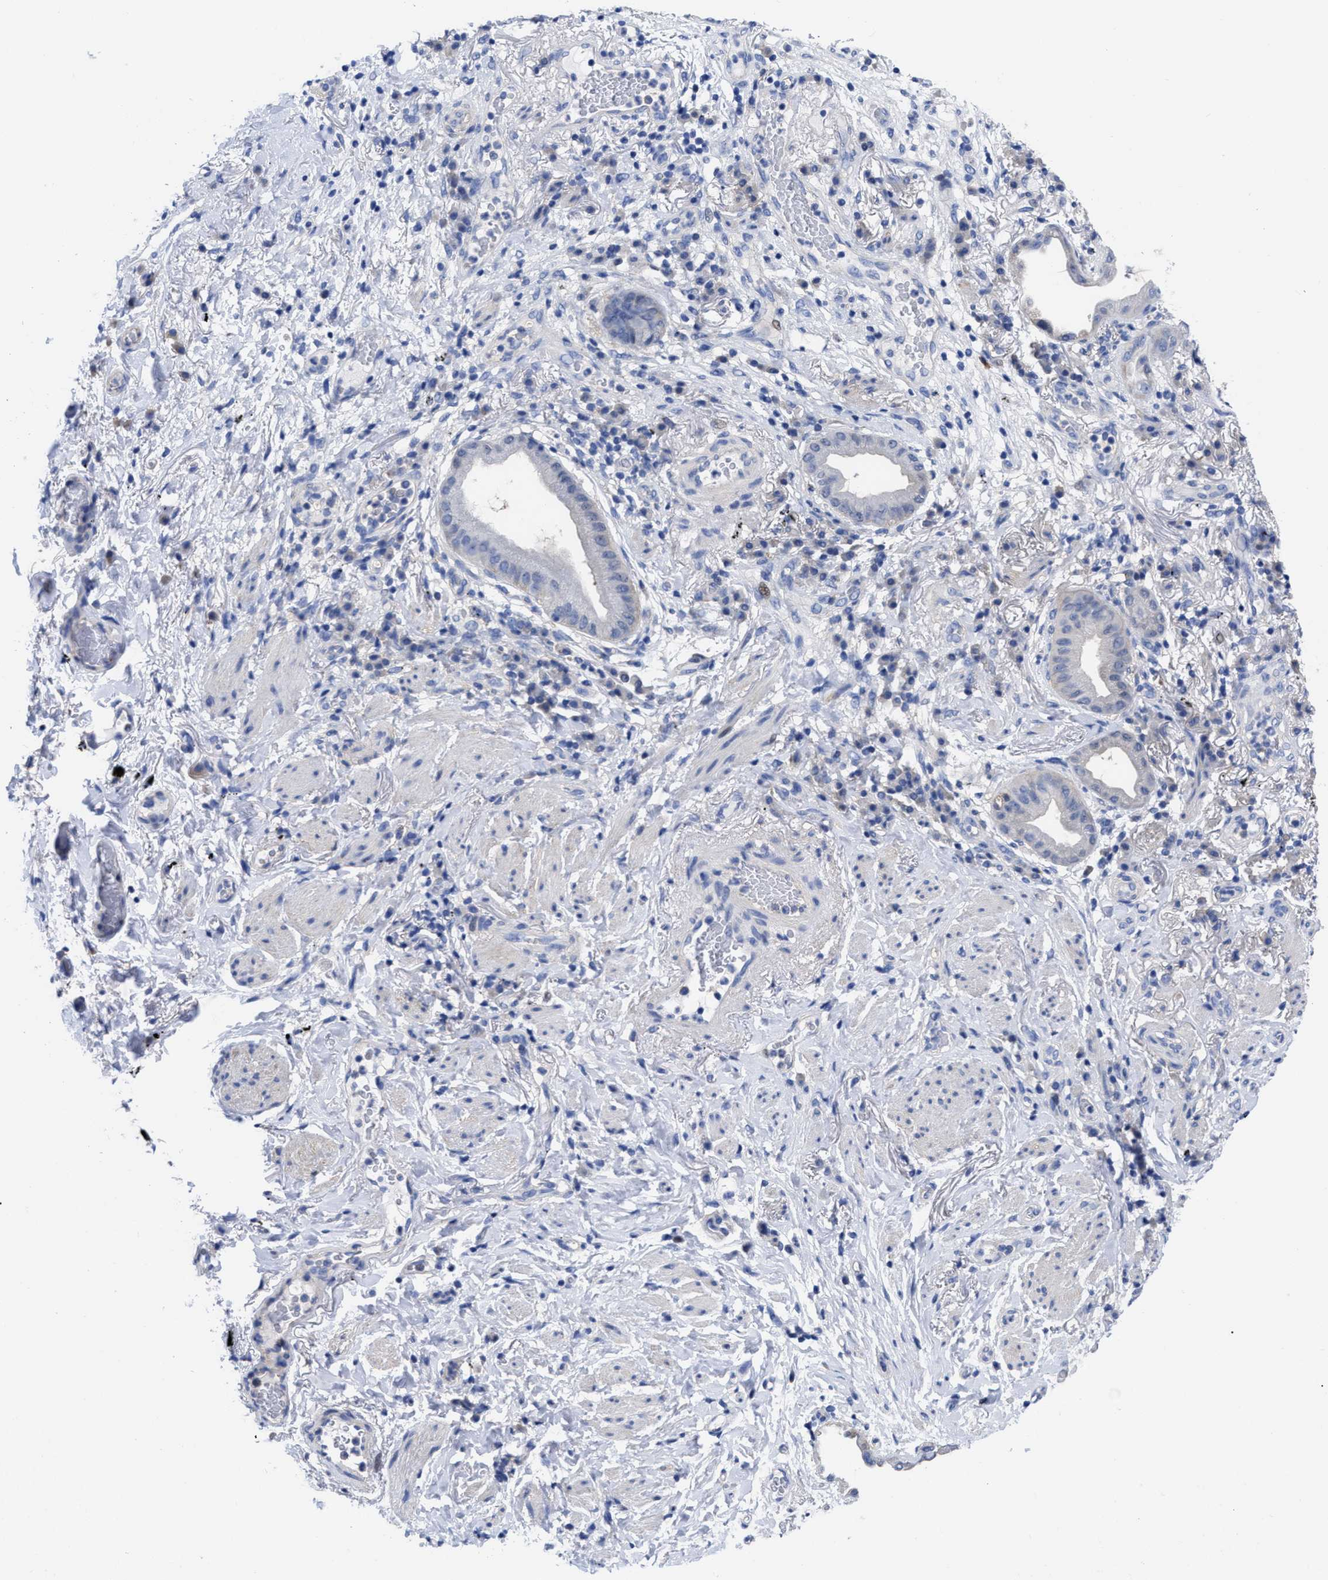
{"staining": {"intensity": "negative", "quantity": "none", "location": "none"}, "tissue": "lung cancer", "cell_type": "Tumor cells", "image_type": "cancer", "snomed": [{"axis": "morphology", "description": "Normal tissue, NOS"}, {"axis": "morphology", "description": "Adenocarcinoma, NOS"}, {"axis": "topography", "description": "Bronchus"}, {"axis": "topography", "description": "Lung"}], "caption": "A high-resolution image shows immunohistochemistry (IHC) staining of adenocarcinoma (lung), which shows no significant expression in tumor cells. (Brightfield microscopy of DAB IHC at high magnification).", "gene": "RBKS", "patient": {"sex": "female", "age": 70}}